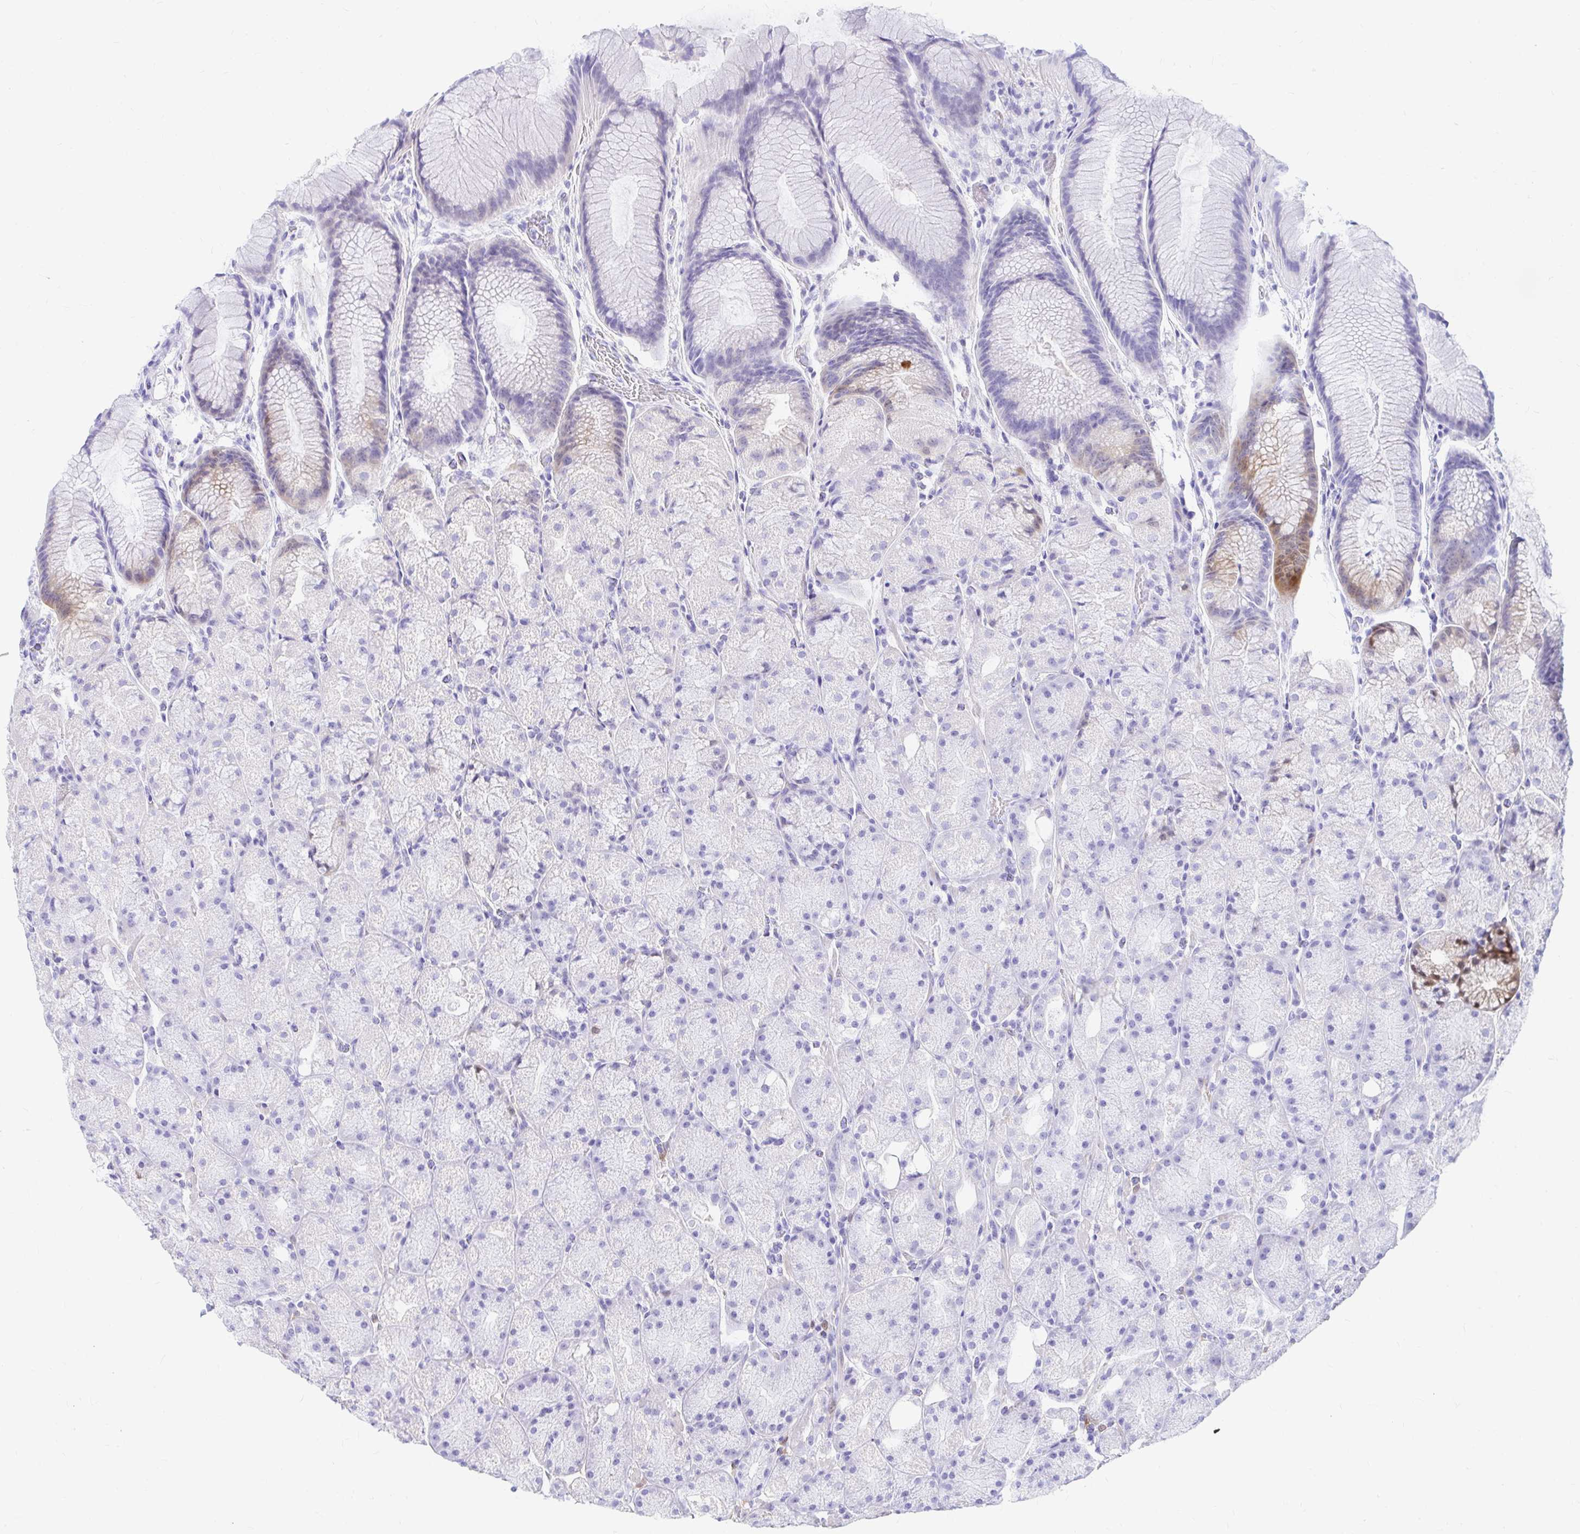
{"staining": {"intensity": "moderate", "quantity": "<25%", "location": "cytoplasmic/membranous,nuclear"}, "tissue": "stomach", "cell_type": "Glandular cells", "image_type": "normal", "snomed": [{"axis": "morphology", "description": "Normal tissue, NOS"}, {"axis": "topography", "description": "Stomach, upper"}, {"axis": "topography", "description": "Stomach"}], "caption": "Stomach stained with a brown dye displays moderate cytoplasmic/membranous,nuclear positive expression in about <25% of glandular cells.", "gene": "PPP1R1B", "patient": {"sex": "male", "age": 48}}